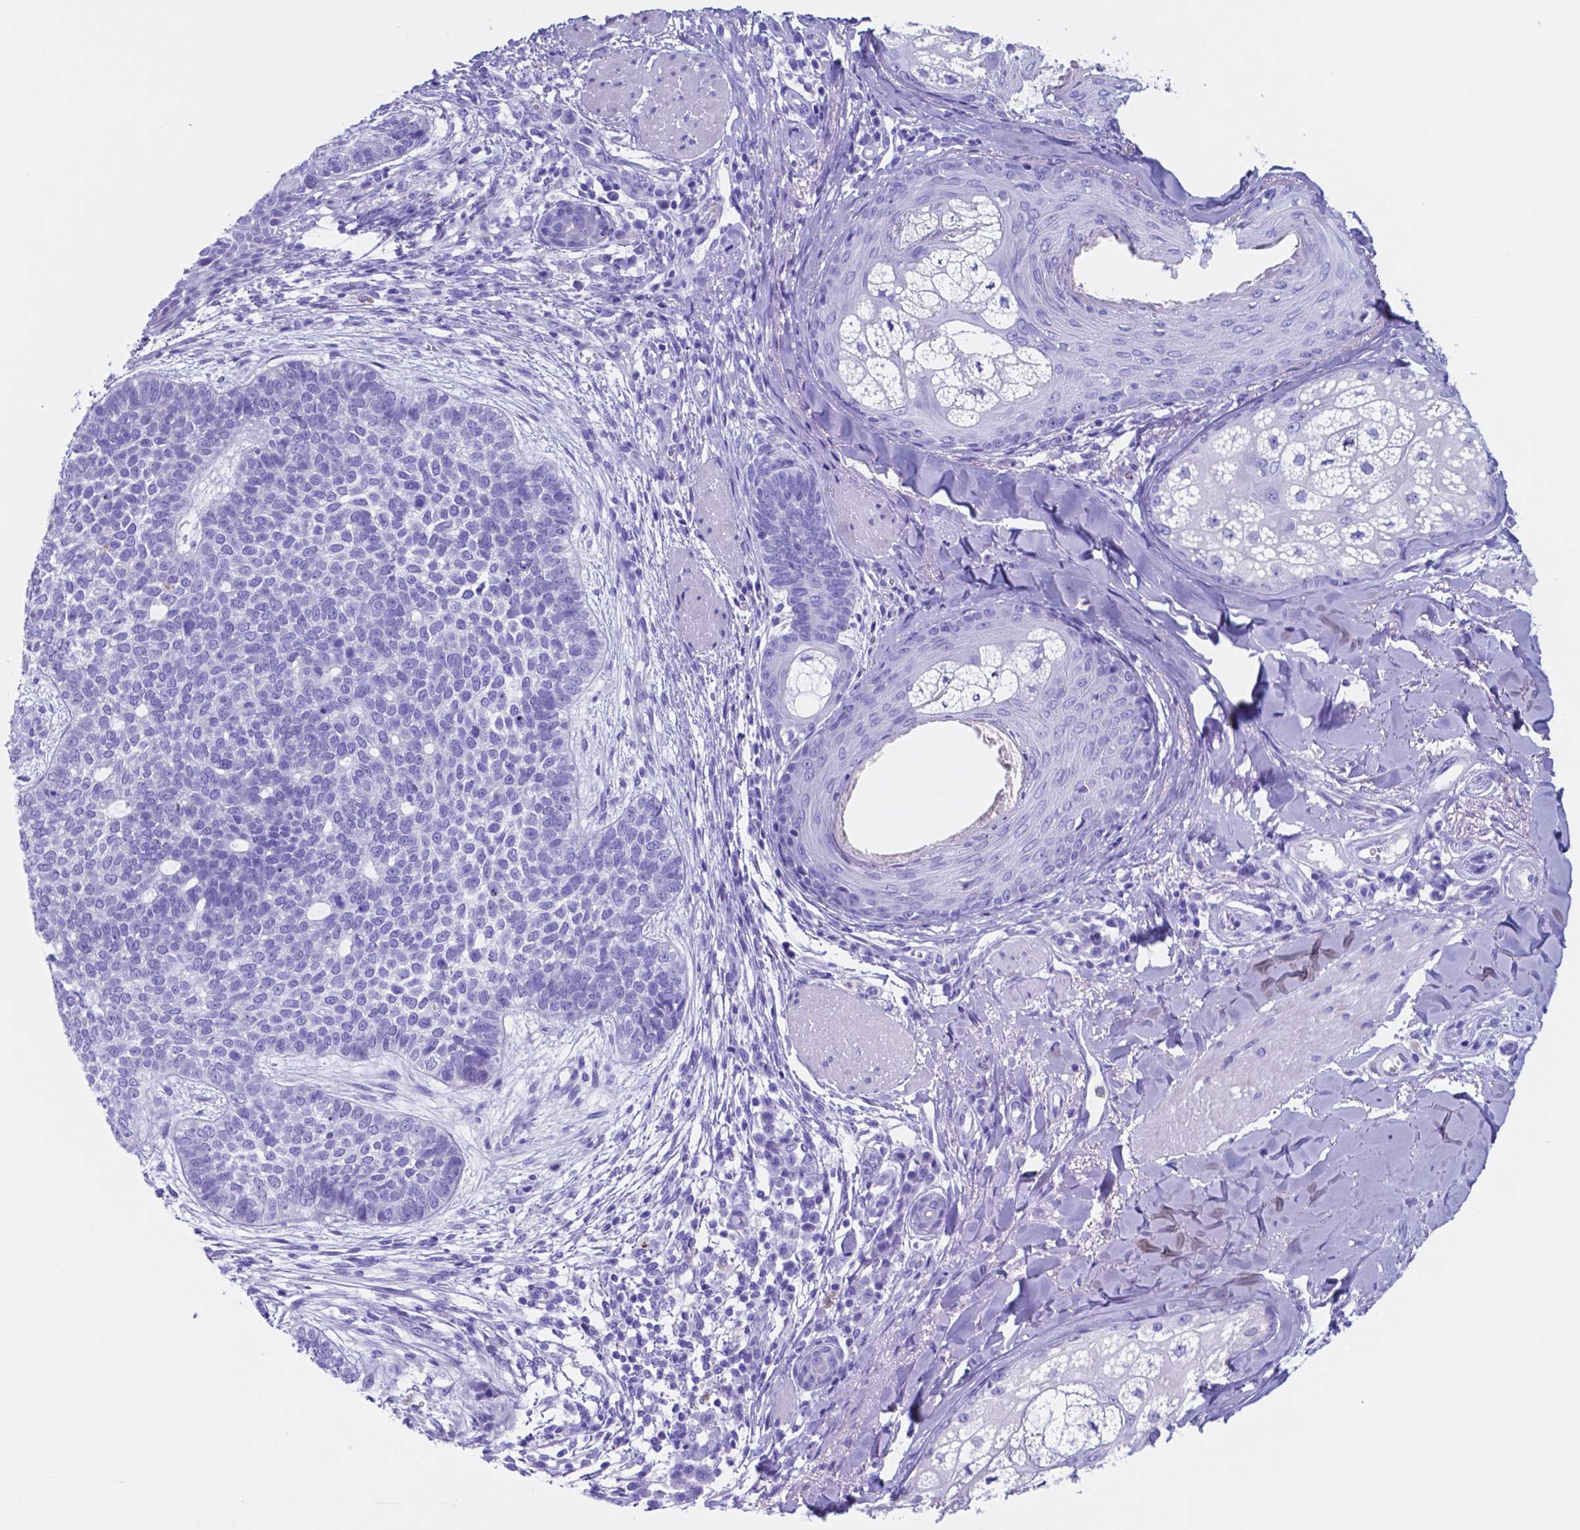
{"staining": {"intensity": "negative", "quantity": "none", "location": "none"}, "tissue": "skin cancer", "cell_type": "Tumor cells", "image_type": "cancer", "snomed": [{"axis": "morphology", "description": "Basal cell carcinoma"}, {"axis": "topography", "description": "Skin"}], "caption": "High magnification brightfield microscopy of skin cancer stained with DAB (brown) and counterstained with hematoxylin (blue): tumor cells show no significant expression. (Brightfield microscopy of DAB (3,3'-diaminobenzidine) IHC at high magnification).", "gene": "DNAAF8", "patient": {"sex": "female", "age": 69}}